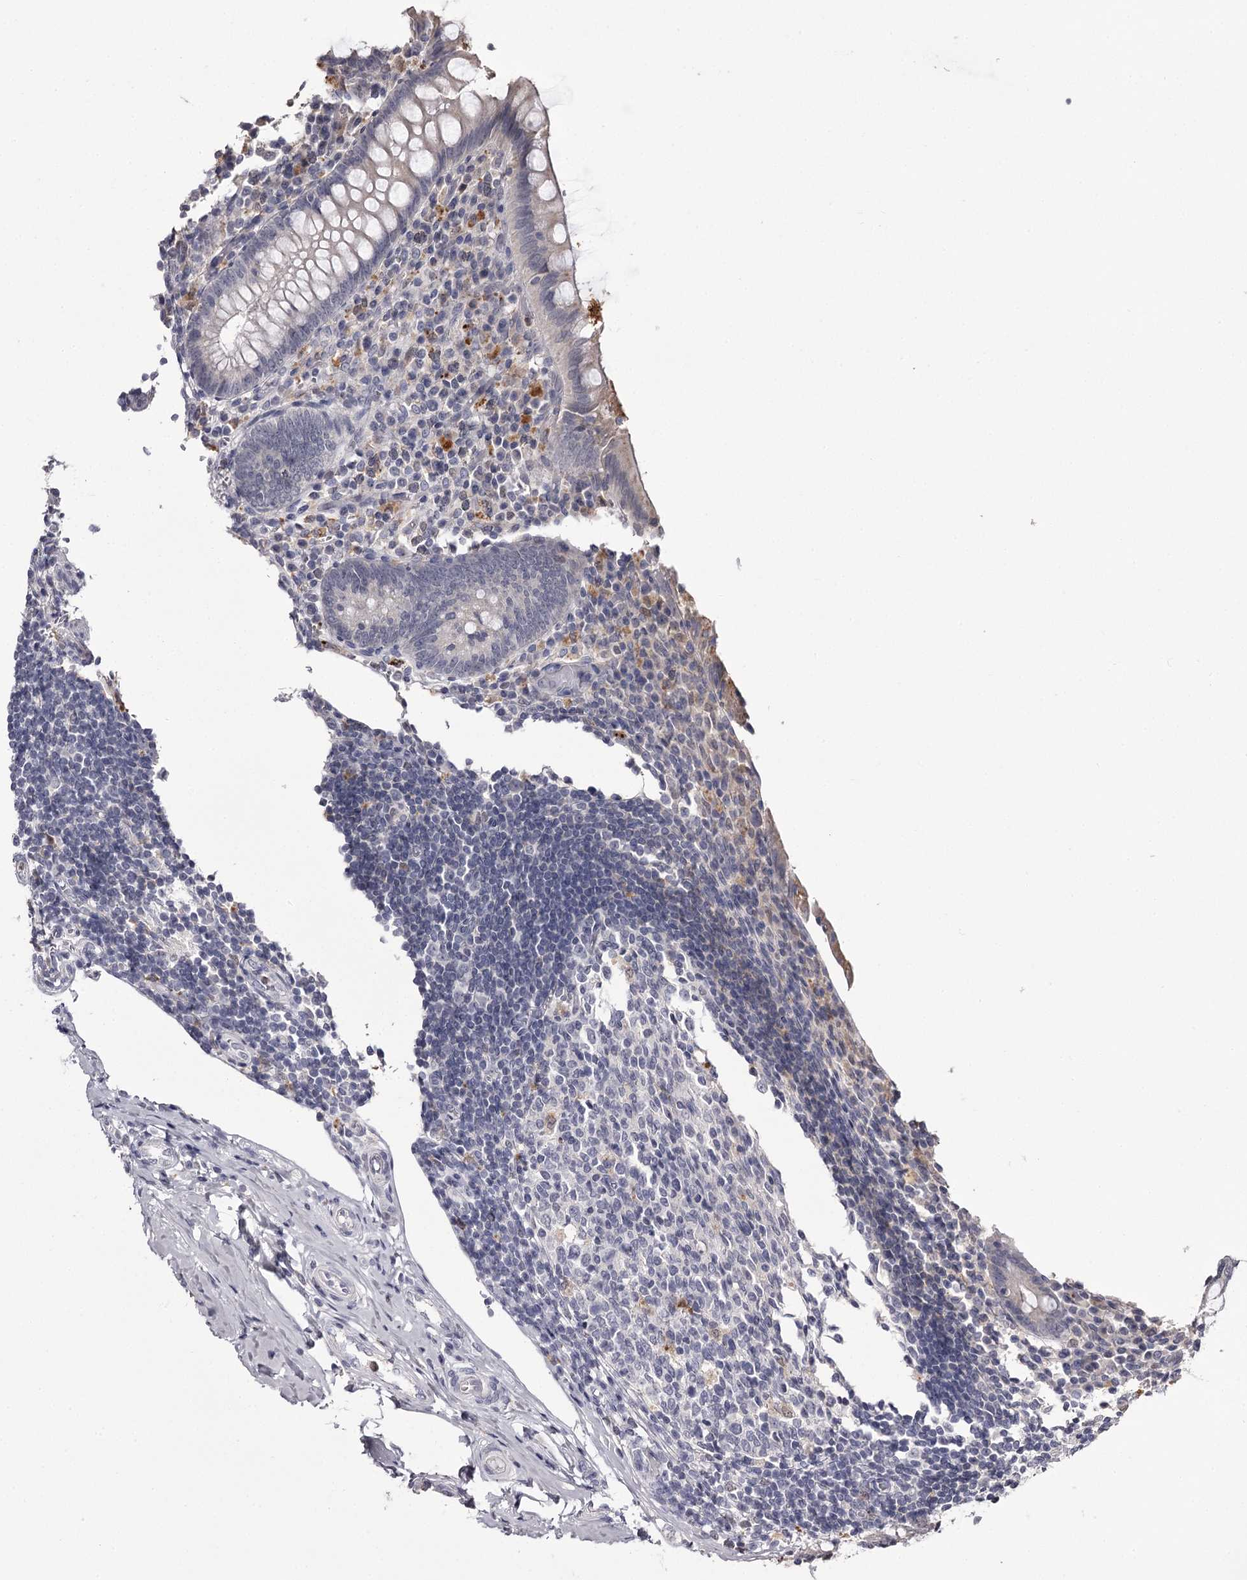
{"staining": {"intensity": "negative", "quantity": "none", "location": "none"}, "tissue": "appendix", "cell_type": "Glandular cells", "image_type": "normal", "snomed": [{"axis": "morphology", "description": "Normal tissue, NOS"}, {"axis": "topography", "description": "Appendix"}], "caption": "DAB (3,3'-diaminobenzidine) immunohistochemical staining of benign human appendix shows no significant staining in glandular cells. The staining is performed using DAB brown chromogen with nuclei counter-stained in using hematoxylin.", "gene": "SLC32A1", "patient": {"sex": "female", "age": 17}}